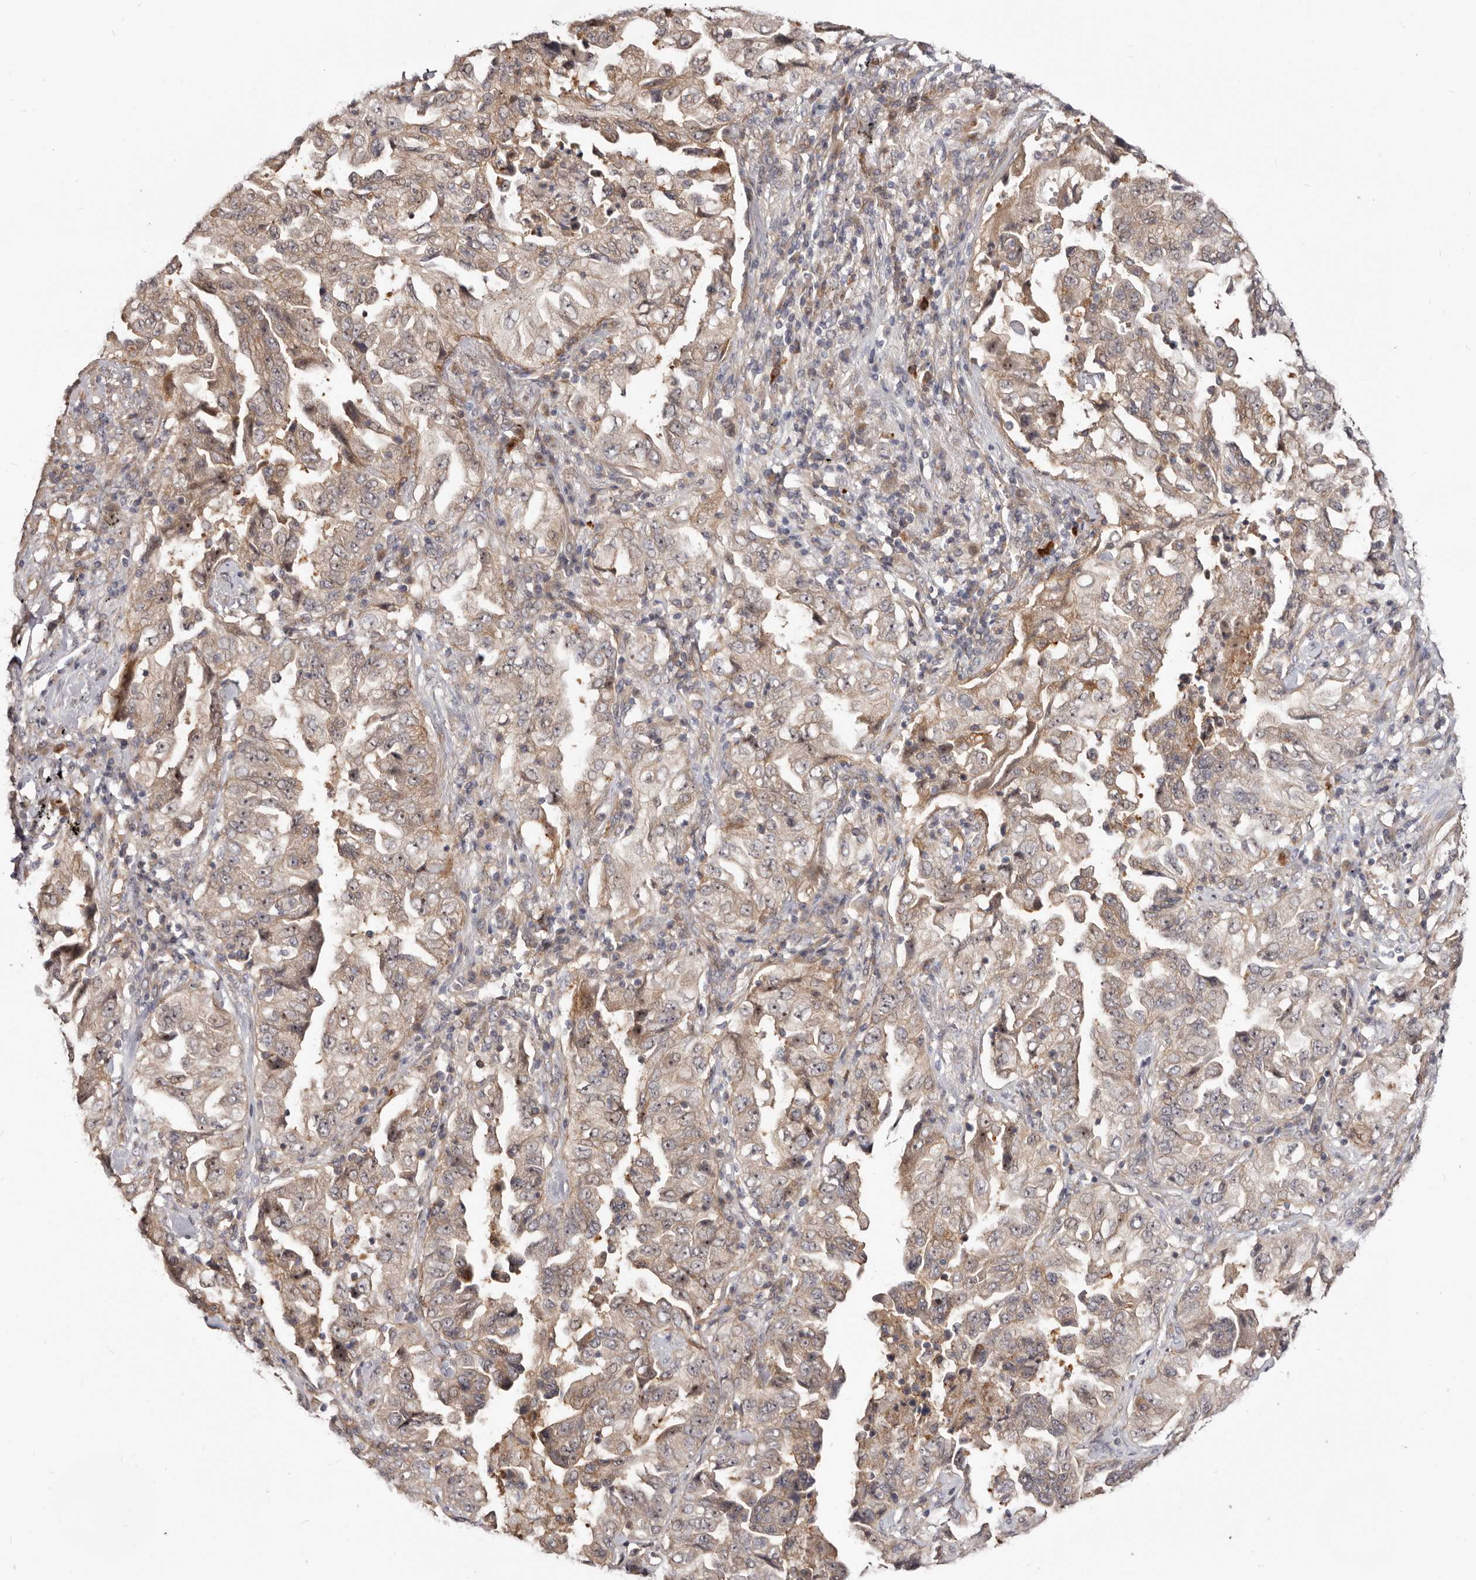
{"staining": {"intensity": "weak", "quantity": ">75%", "location": "cytoplasmic/membranous"}, "tissue": "lung cancer", "cell_type": "Tumor cells", "image_type": "cancer", "snomed": [{"axis": "morphology", "description": "Adenocarcinoma, NOS"}, {"axis": "topography", "description": "Lung"}], "caption": "Adenocarcinoma (lung) tissue reveals weak cytoplasmic/membranous expression in about >75% of tumor cells, visualized by immunohistochemistry.", "gene": "GPATCH4", "patient": {"sex": "female", "age": 51}}